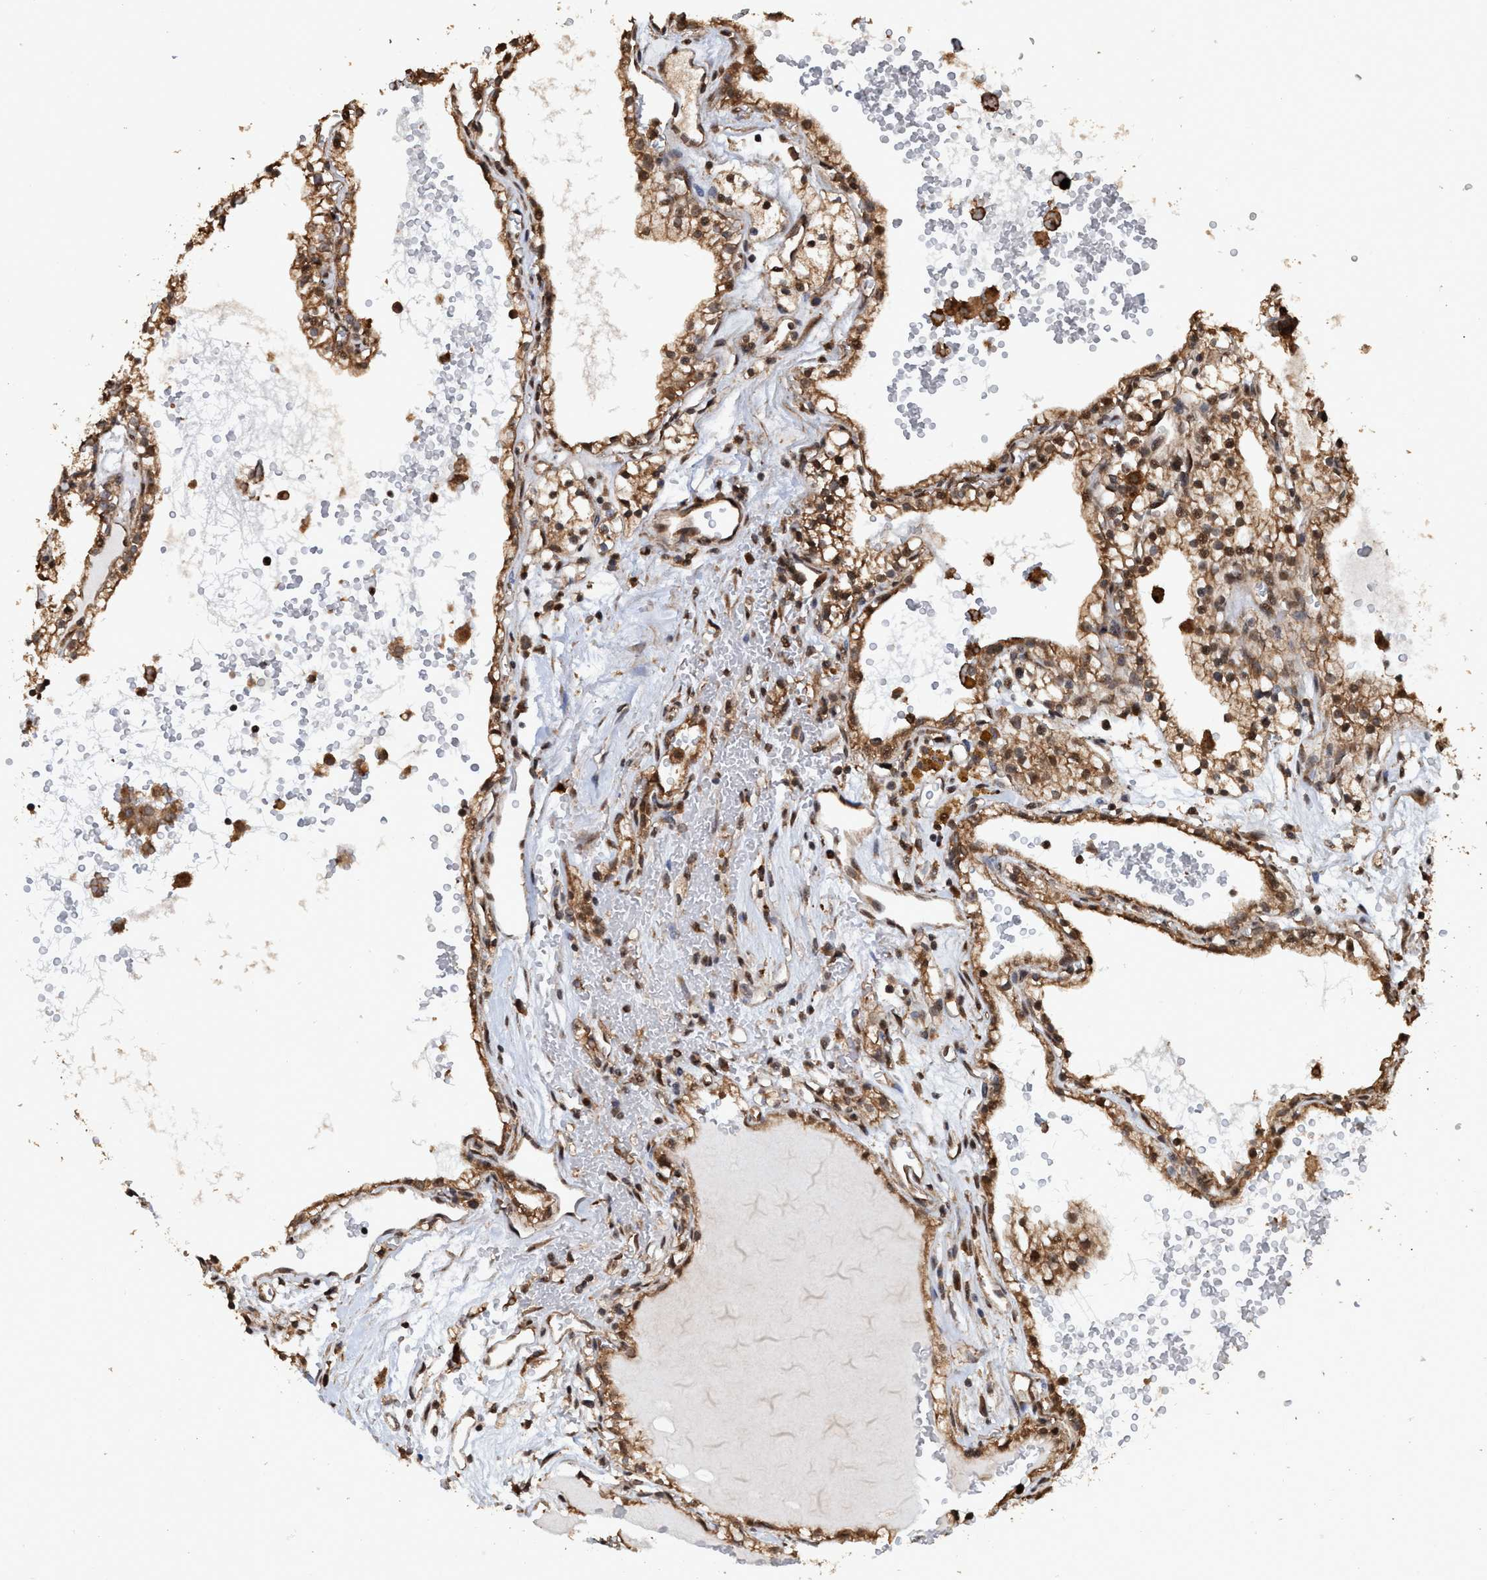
{"staining": {"intensity": "moderate", "quantity": ">75%", "location": "cytoplasmic/membranous,nuclear"}, "tissue": "renal cancer", "cell_type": "Tumor cells", "image_type": "cancer", "snomed": [{"axis": "morphology", "description": "Adenocarcinoma, NOS"}, {"axis": "topography", "description": "Kidney"}], "caption": "Renal cancer tissue reveals moderate cytoplasmic/membranous and nuclear staining in about >75% of tumor cells (Stains: DAB (3,3'-diaminobenzidine) in brown, nuclei in blue, Microscopy: brightfield microscopy at high magnification).", "gene": "TRPC7", "patient": {"sex": "female", "age": 41}}